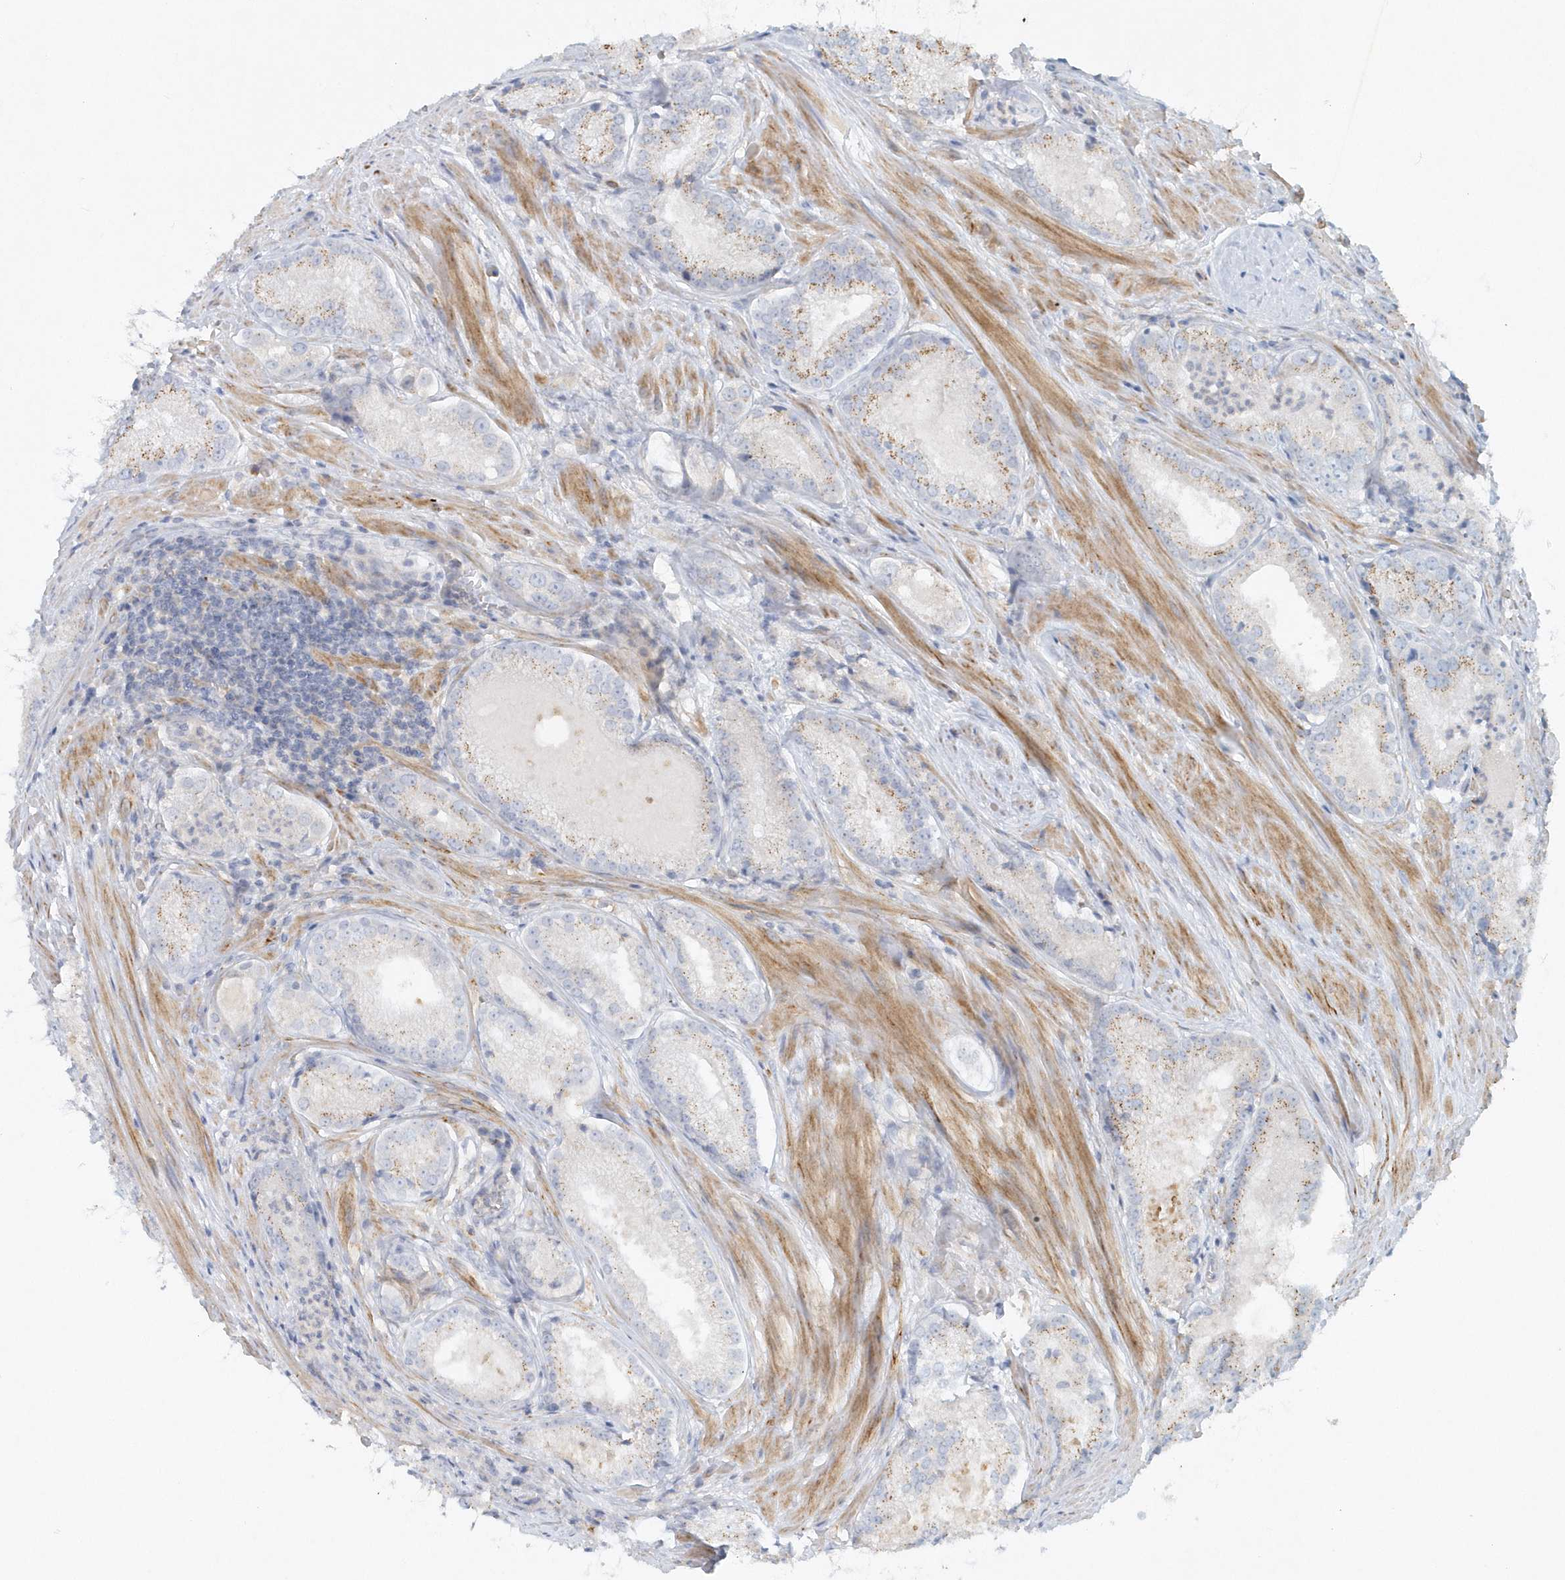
{"staining": {"intensity": "moderate", "quantity": "25%-75%", "location": "cytoplasmic/membranous"}, "tissue": "prostate cancer", "cell_type": "Tumor cells", "image_type": "cancer", "snomed": [{"axis": "morphology", "description": "Adenocarcinoma, Low grade"}, {"axis": "topography", "description": "Prostate"}], "caption": "This micrograph shows prostate cancer (adenocarcinoma (low-grade)) stained with immunohistochemistry to label a protein in brown. The cytoplasmic/membranous of tumor cells show moderate positivity for the protein. Nuclei are counter-stained blue.", "gene": "DNAH1", "patient": {"sex": "male", "age": 54}}